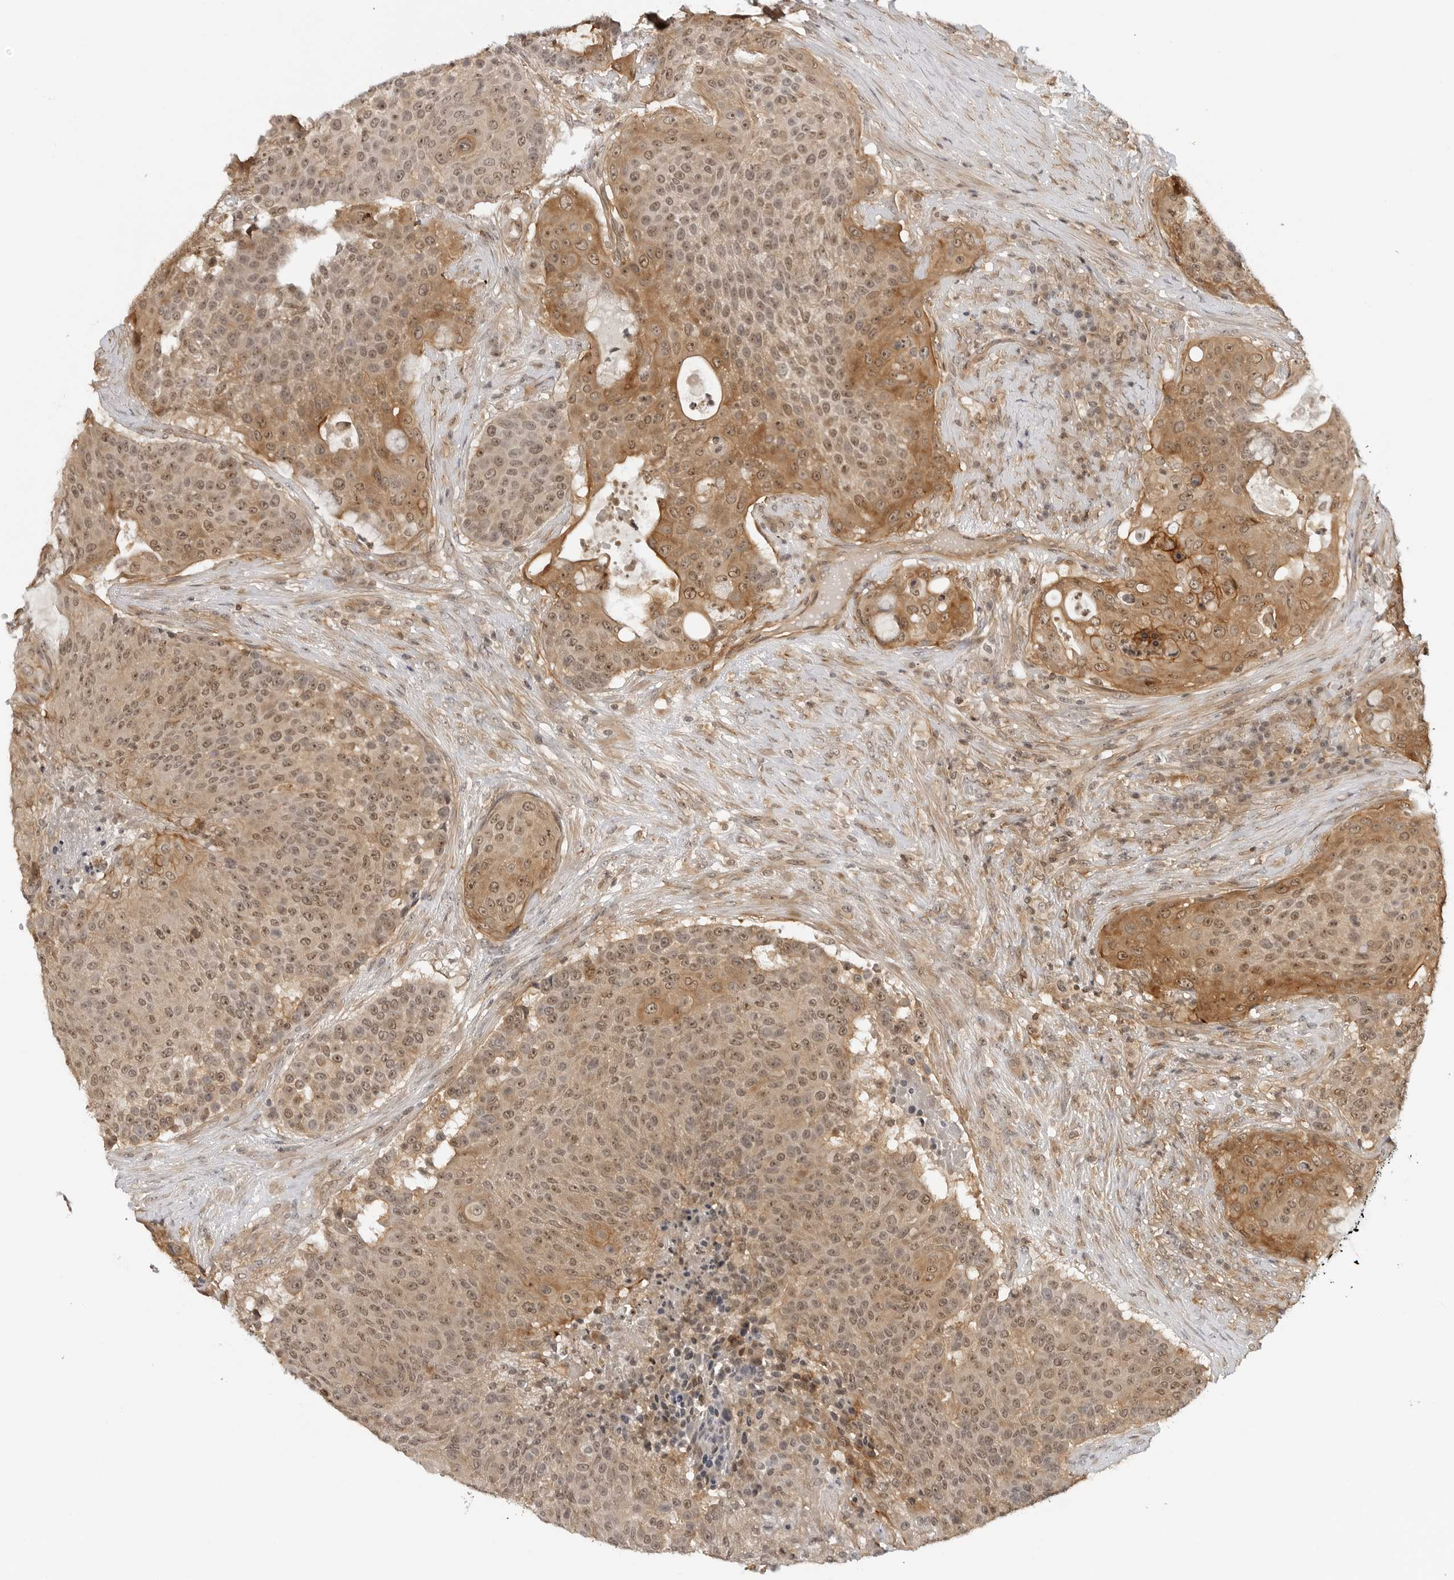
{"staining": {"intensity": "moderate", "quantity": ">75%", "location": "cytoplasmic/membranous,nuclear"}, "tissue": "urothelial cancer", "cell_type": "Tumor cells", "image_type": "cancer", "snomed": [{"axis": "morphology", "description": "Urothelial carcinoma, High grade"}, {"axis": "topography", "description": "Urinary bladder"}], "caption": "This is a photomicrograph of immunohistochemistry (IHC) staining of urothelial cancer, which shows moderate positivity in the cytoplasmic/membranous and nuclear of tumor cells.", "gene": "MAP2K5", "patient": {"sex": "female", "age": 63}}